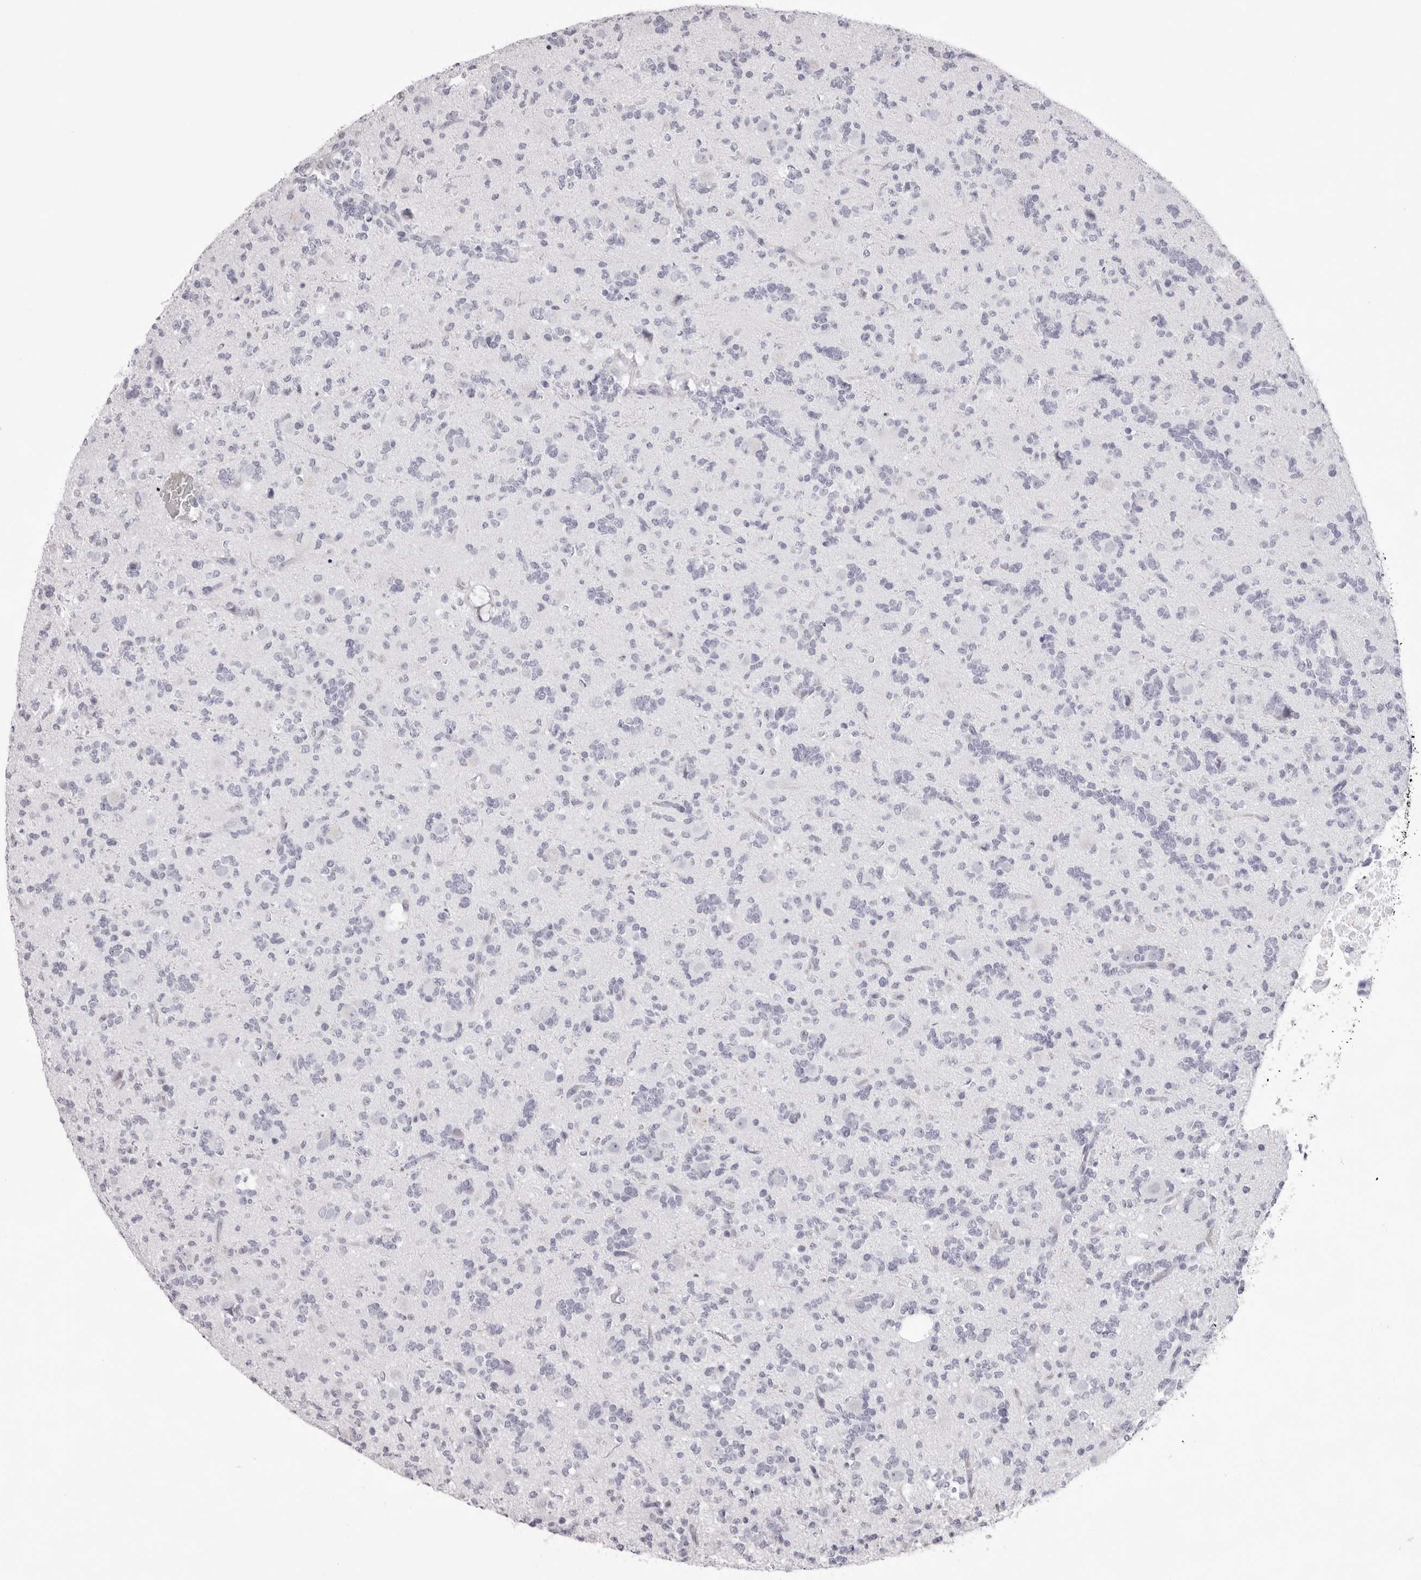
{"staining": {"intensity": "negative", "quantity": "none", "location": "none"}, "tissue": "glioma", "cell_type": "Tumor cells", "image_type": "cancer", "snomed": [{"axis": "morphology", "description": "Glioma, malignant, High grade"}, {"axis": "topography", "description": "Brain"}], "caption": "DAB immunohistochemical staining of glioma exhibits no significant positivity in tumor cells. The staining is performed using DAB (3,3'-diaminobenzidine) brown chromogen with nuclei counter-stained in using hematoxylin.", "gene": "SPTA1", "patient": {"sex": "female", "age": 62}}